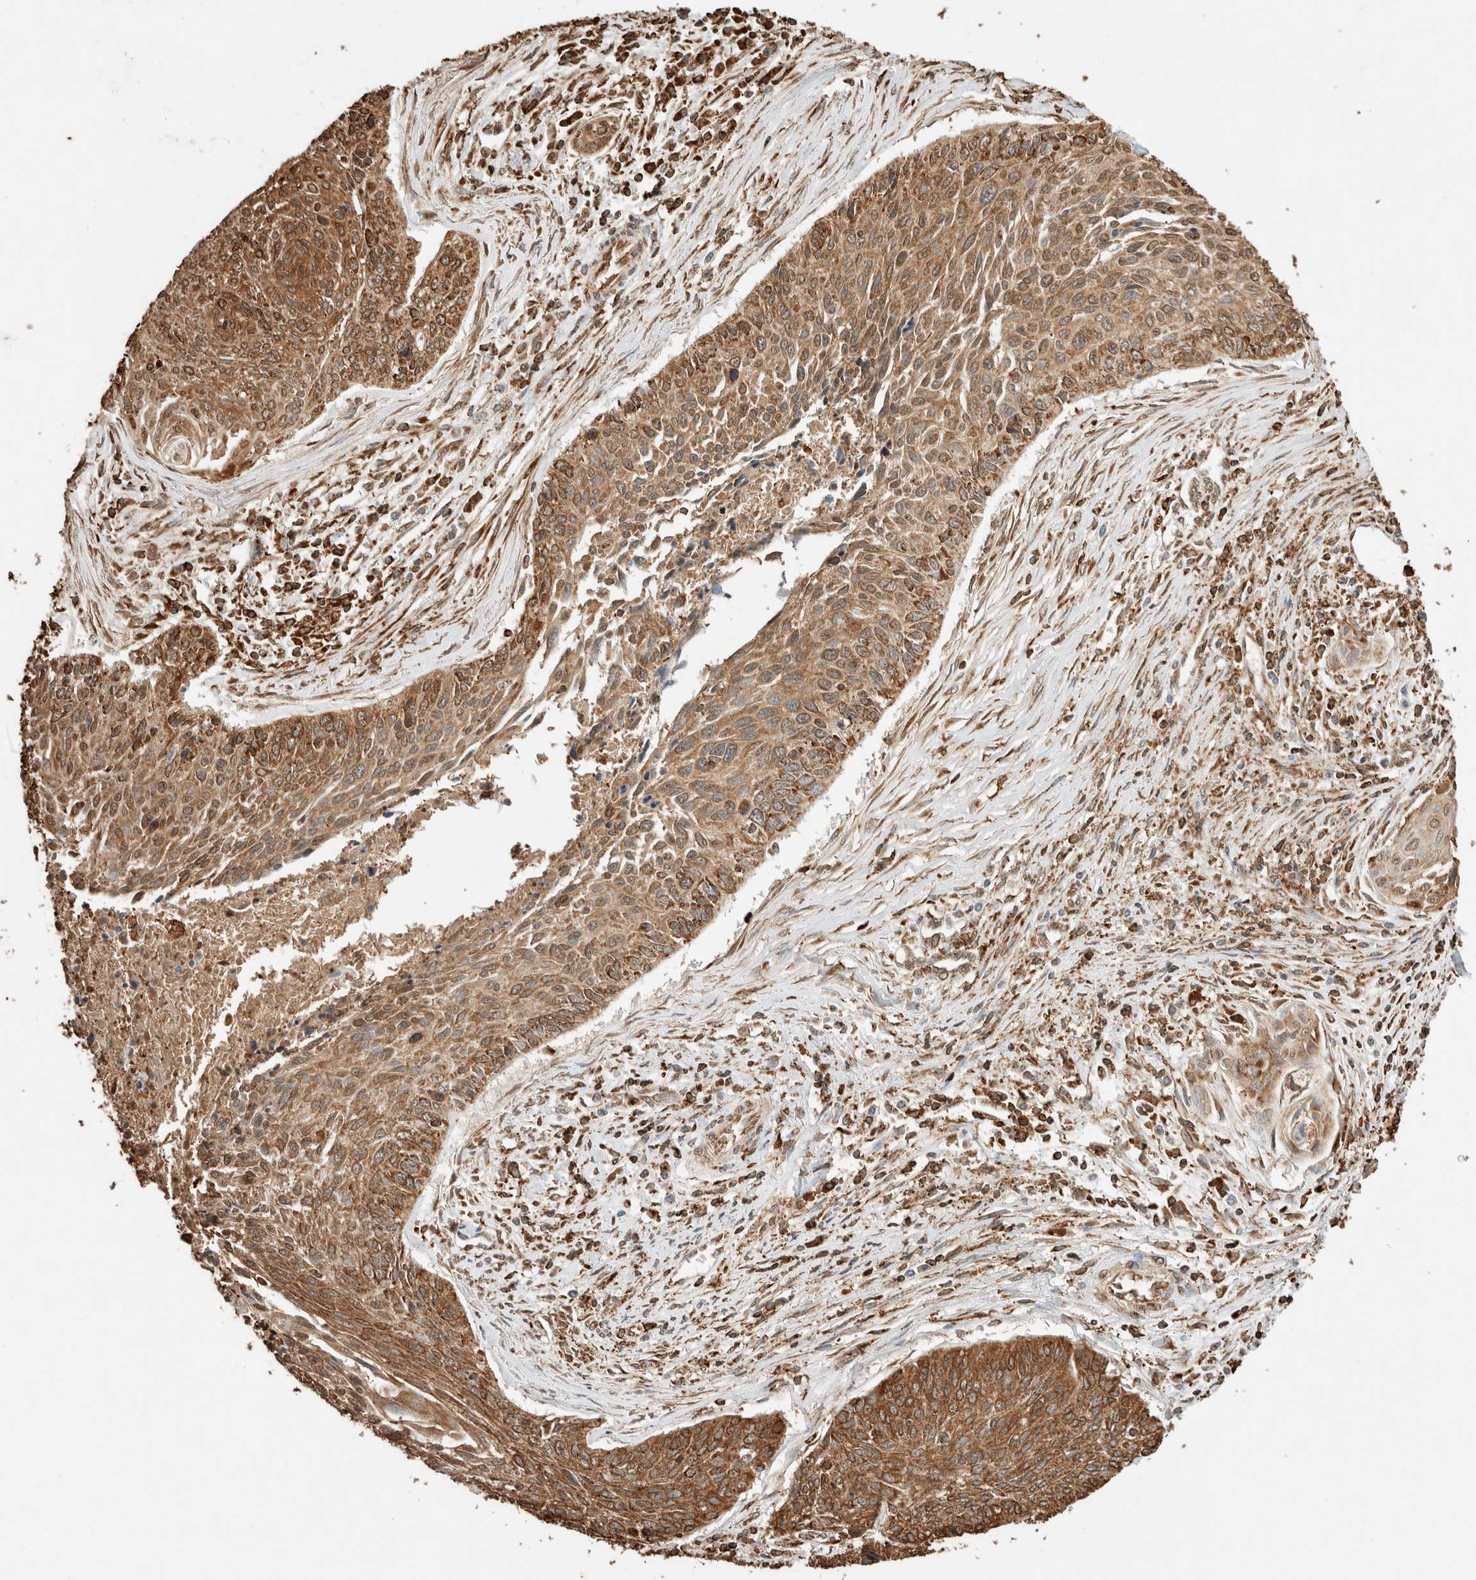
{"staining": {"intensity": "moderate", "quantity": ">75%", "location": "cytoplasmic/membranous"}, "tissue": "cervical cancer", "cell_type": "Tumor cells", "image_type": "cancer", "snomed": [{"axis": "morphology", "description": "Squamous cell carcinoma, NOS"}, {"axis": "topography", "description": "Cervix"}], "caption": "Moderate cytoplasmic/membranous staining for a protein is seen in approximately >75% of tumor cells of cervical cancer using immunohistochemistry (IHC).", "gene": "ERAP1", "patient": {"sex": "female", "age": 55}}